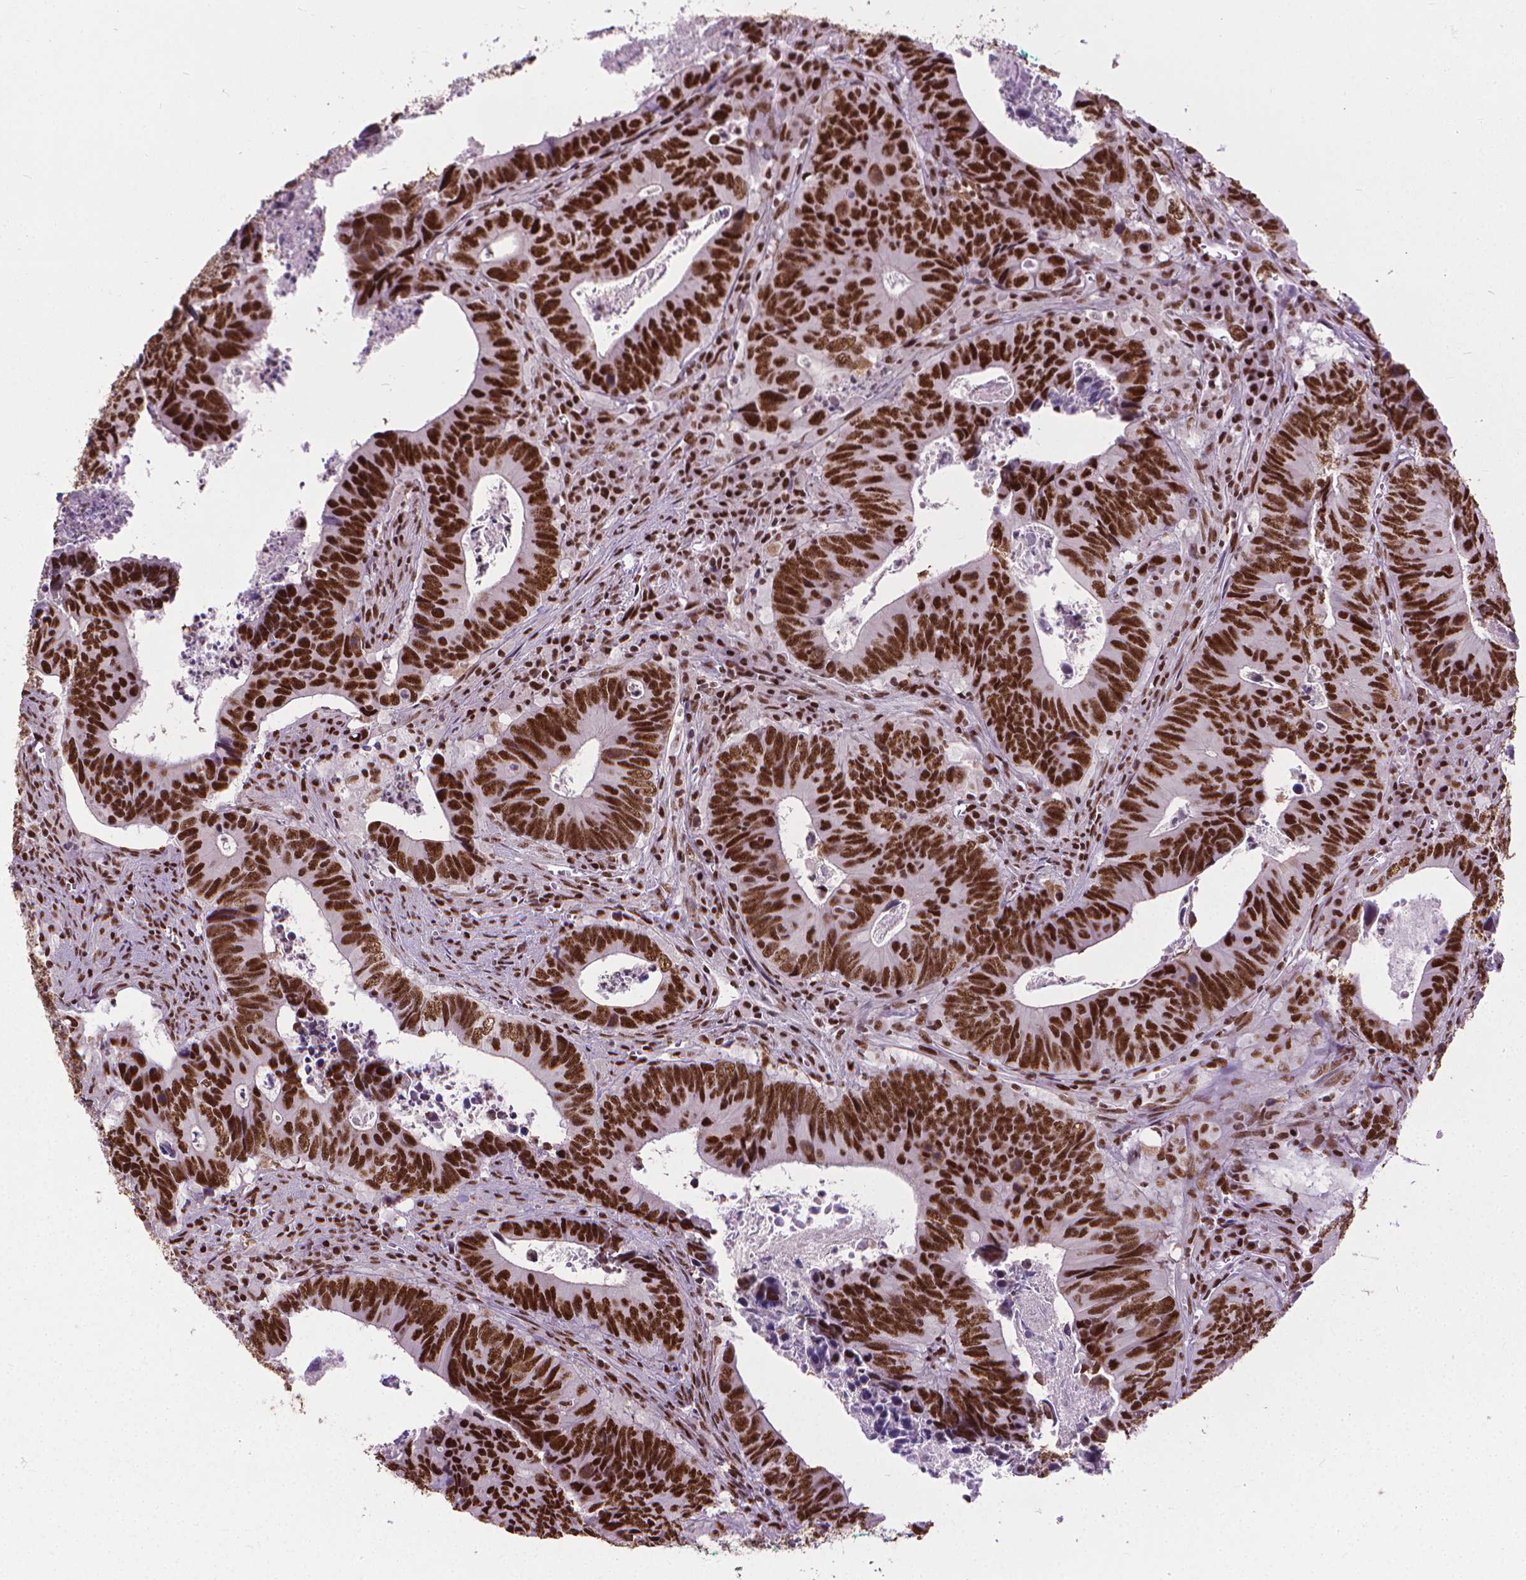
{"staining": {"intensity": "strong", "quantity": ">75%", "location": "nuclear"}, "tissue": "colorectal cancer", "cell_type": "Tumor cells", "image_type": "cancer", "snomed": [{"axis": "morphology", "description": "Adenocarcinoma, NOS"}, {"axis": "topography", "description": "Colon"}], "caption": "Human adenocarcinoma (colorectal) stained for a protein (brown) displays strong nuclear positive expression in about >75% of tumor cells.", "gene": "AKAP8", "patient": {"sex": "female", "age": 82}}